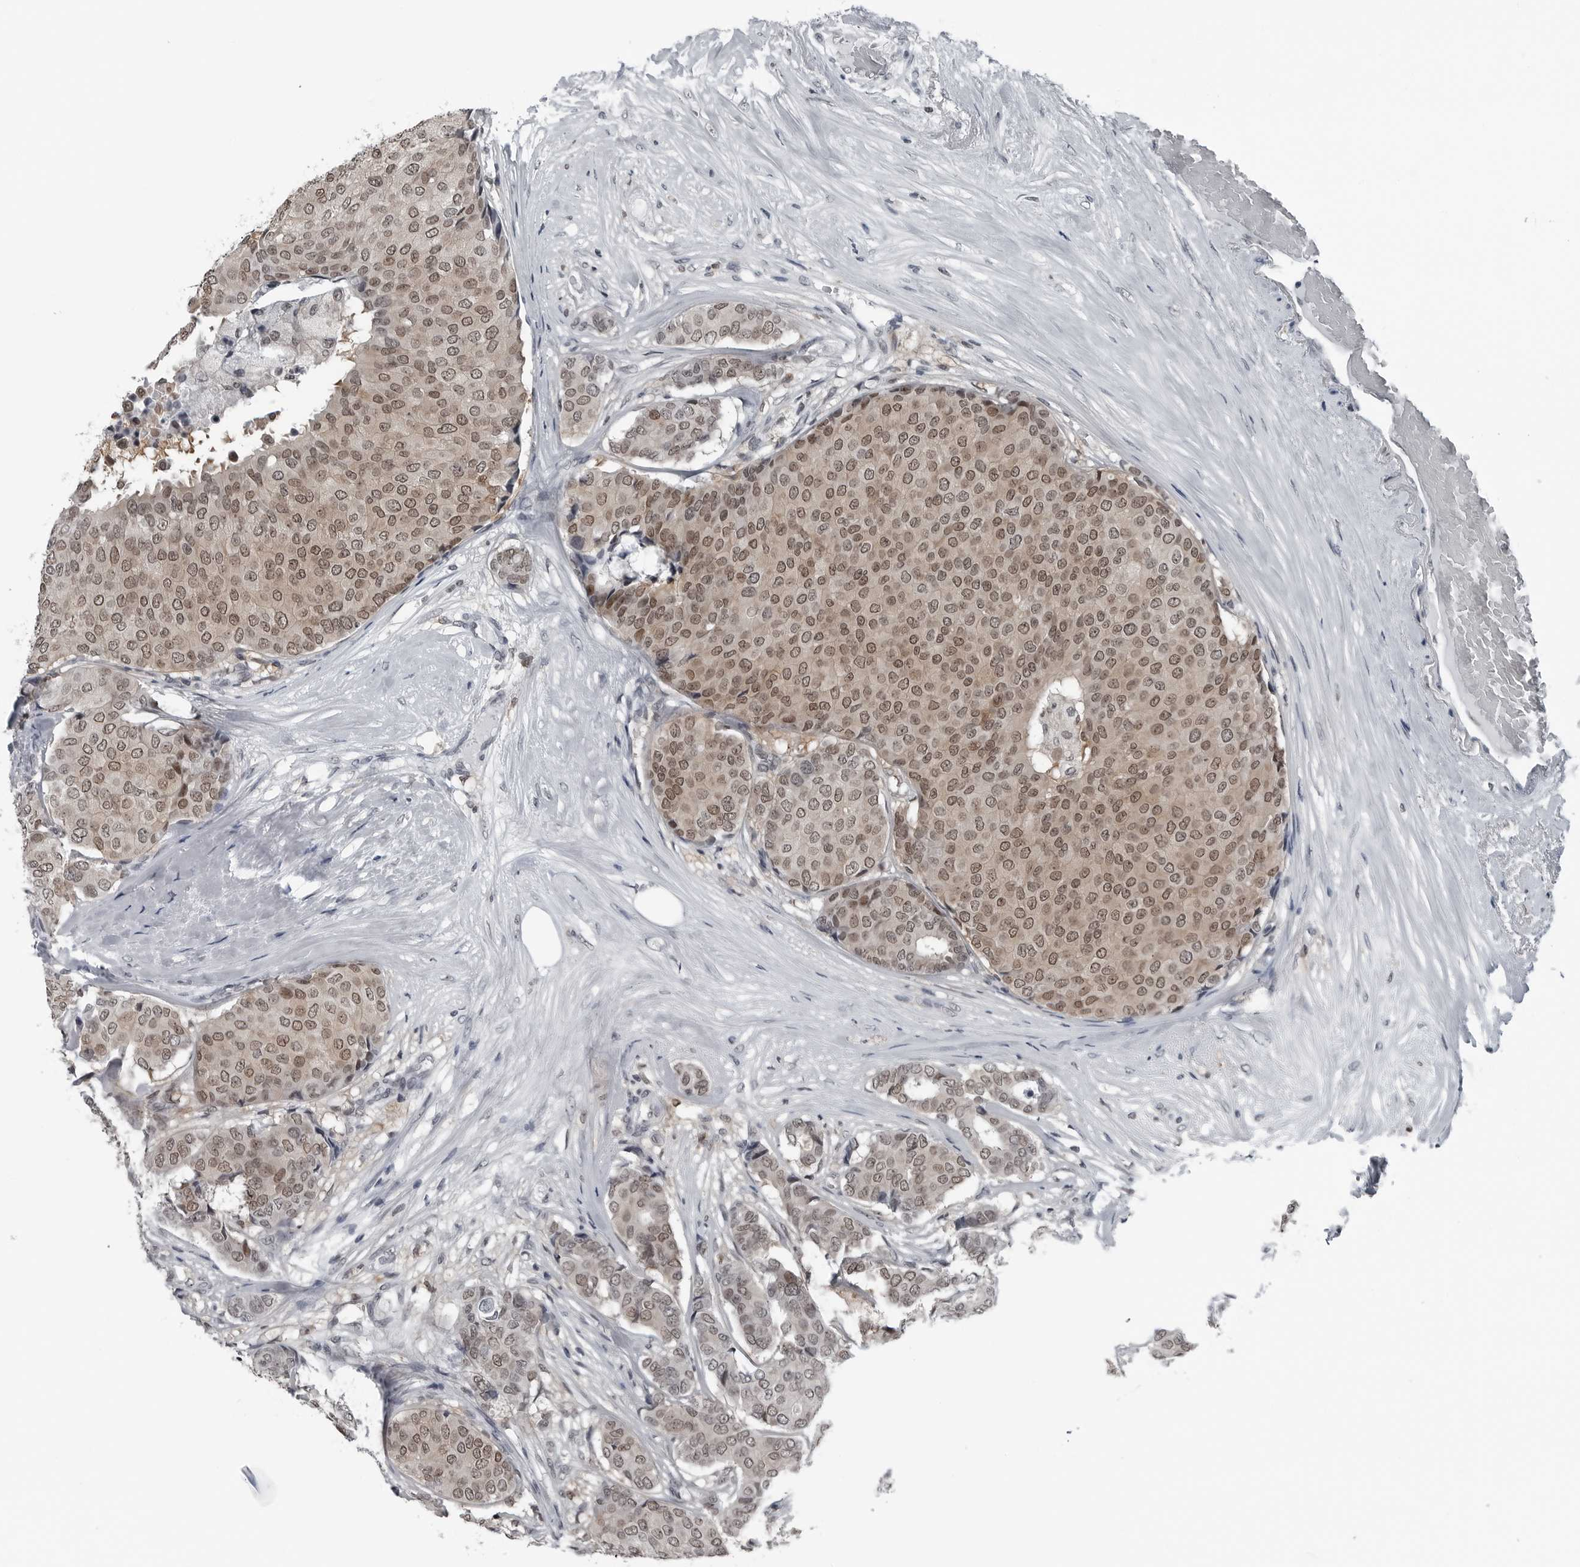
{"staining": {"intensity": "moderate", "quantity": ">75%", "location": "cytoplasmic/membranous,nuclear"}, "tissue": "breast cancer", "cell_type": "Tumor cells", "image_type": "cancer", "snomed": [{"axis": "morphology", "description": "Duct carcinoma"}, {"axis": "topography", "description": "Breast"}], "caption": "Breast infiltrating ductal carcinoma stained for a protein (brown) demonstrates moderate cytoplasmic/membranous and nuclear positive positivity in about >75% of tumor cells.", "gene": "AKR1A1", "patient": {"sex": "female", "age": 75}}